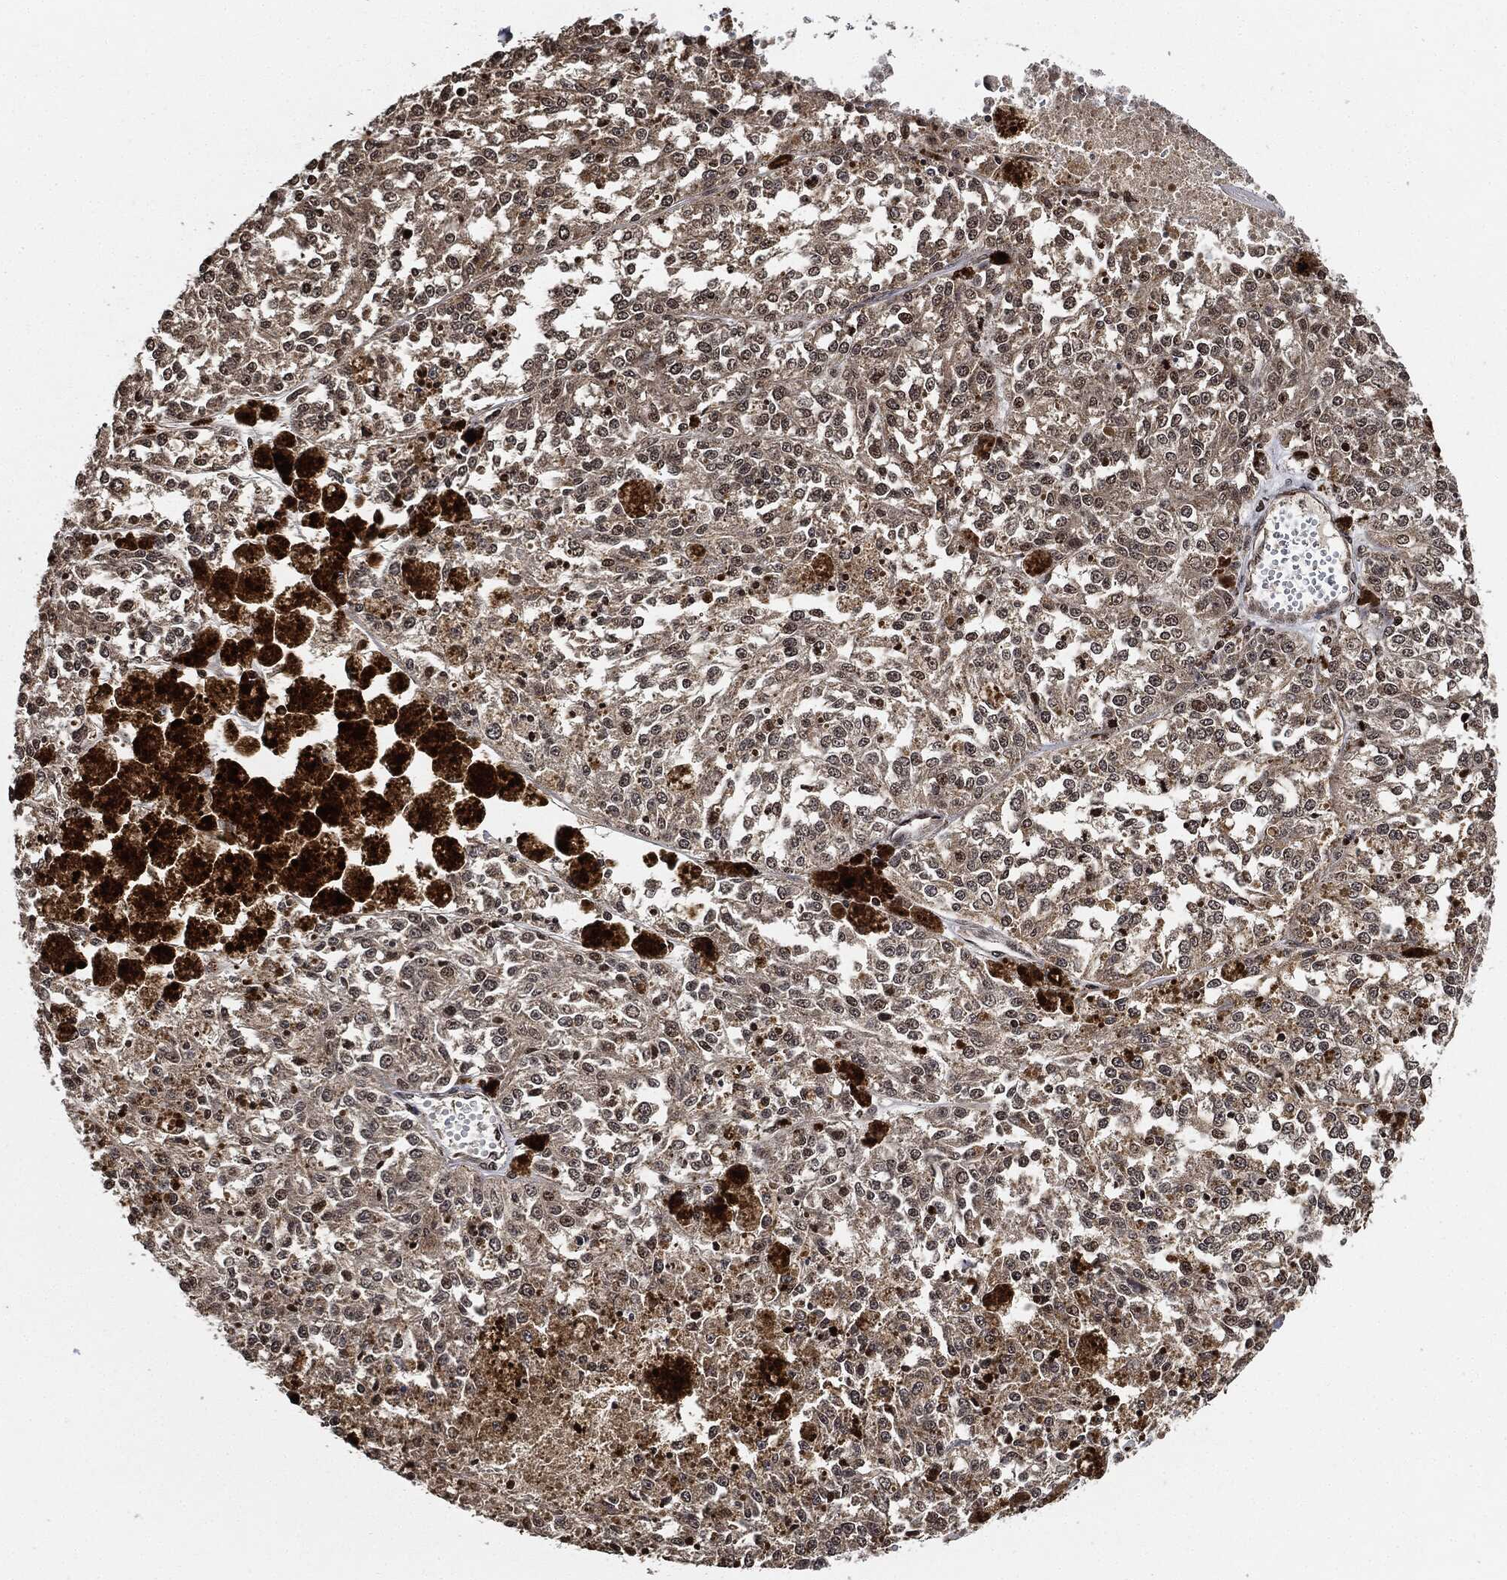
{"staining": {"intensity": "negative", "quantity": "none", "location": "none"}, "tissue": "melanoma", "cell_type": "Tumor cells", "image_type": "cancer", "snomed": [{"axis": "morphology", "description": "Malignant melanoma, Metastatic site"}, {"axis": "topography", "description": "Lymph node"}], "caption": "High magnification brightfield microscopy of malignant melanoma (metastatic site) stained with DAB (3,3'-diaminobenzidine) (brown) and counterstained with hematoxylin (blue): tumor cells show no significant positivity.", "gene": "PDK1", "patient": {"sex": "female", "age": 64}}